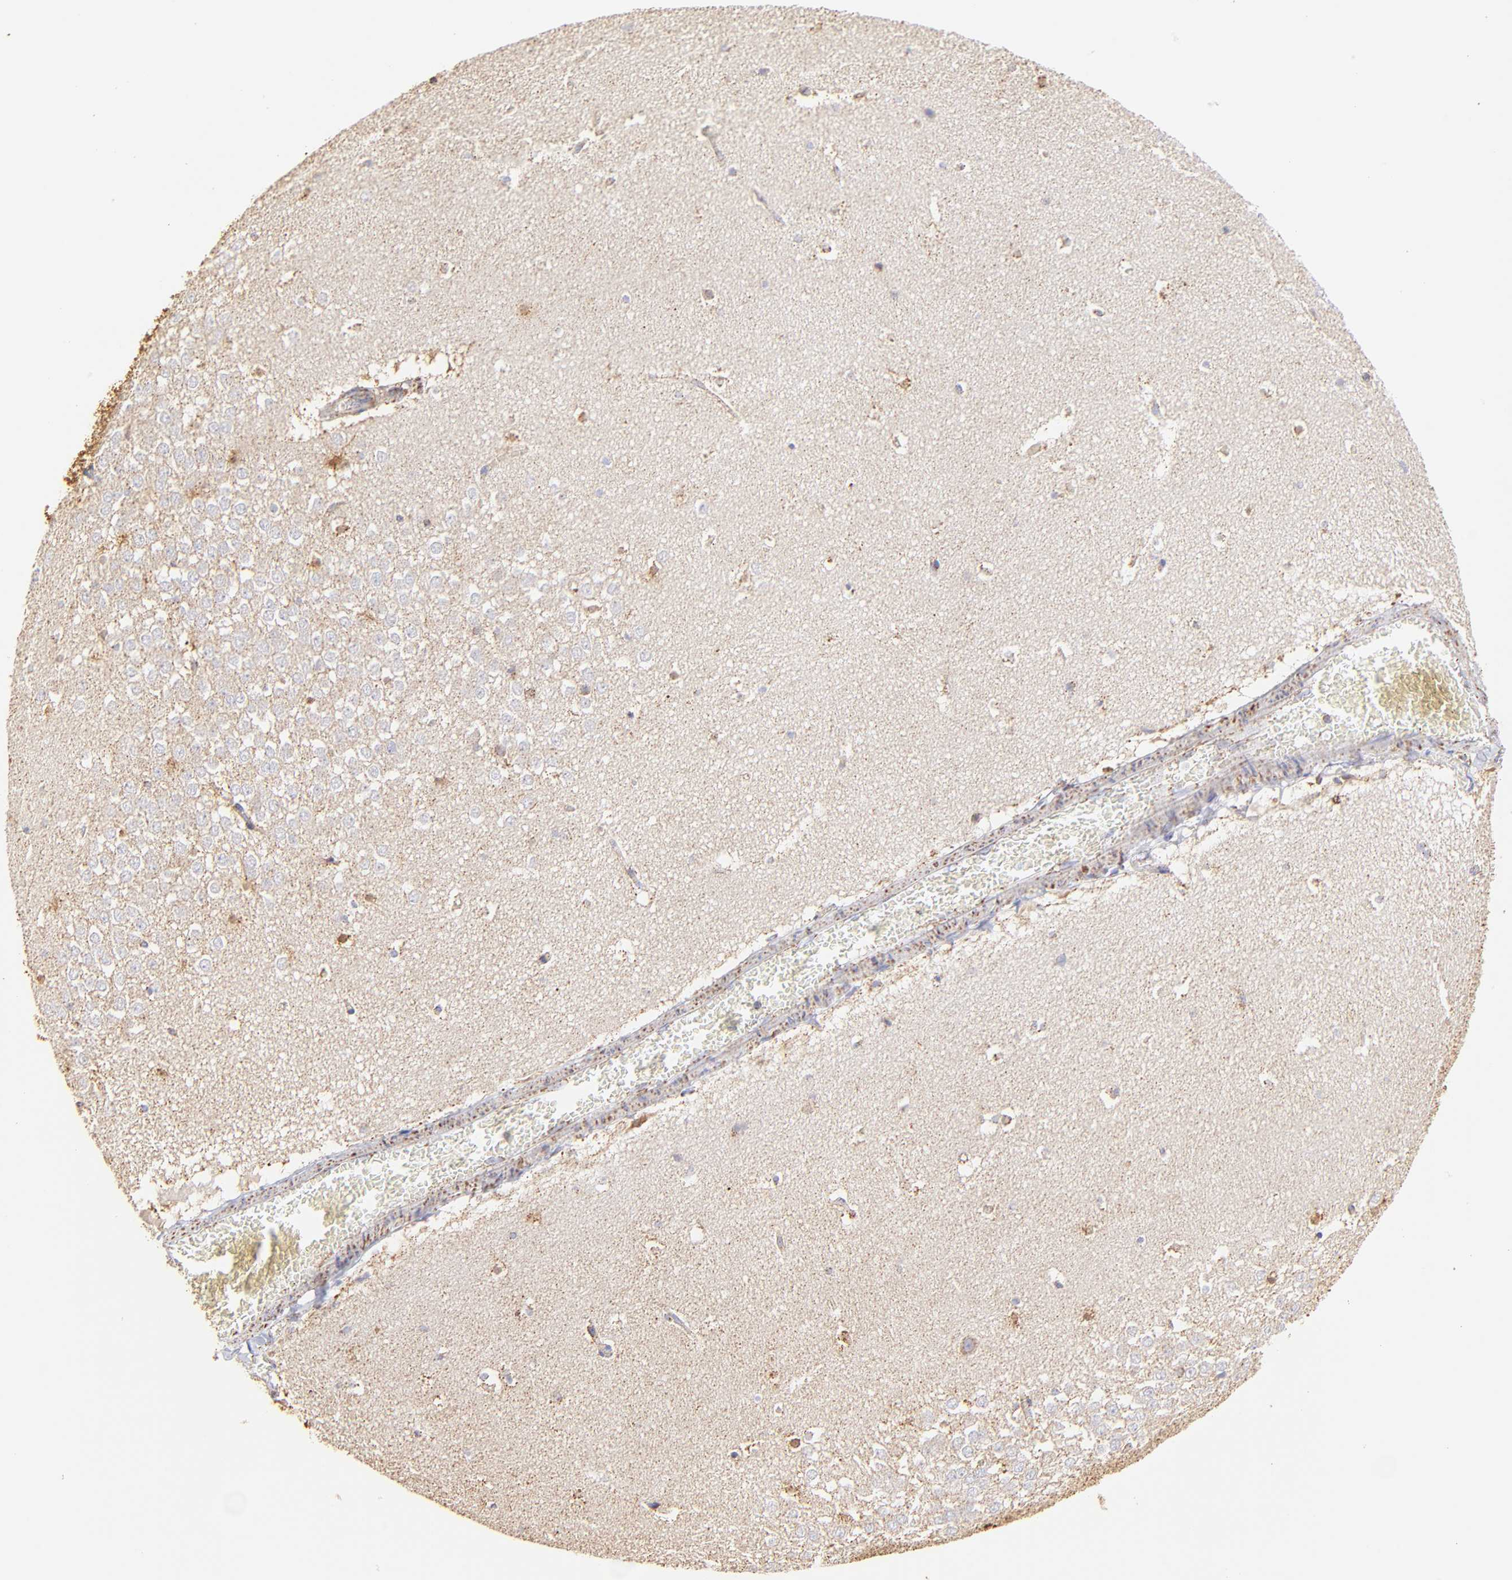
{"staining": {"intensity": "moderate", "quantity": "25%-75%", "location": "cytoplasmic/membranous"}, "tissue": "hippocampus", "cell_type": "Glial cells", "image_type": "normal", "snomed": [{"axis": "morphology", "description": "Normal tissue, NOS"}, {"axis": "topography", "description": "Hippocampus"}], "caption": "Immunohistochemical staining of unremarkable hippocampus displays 25%-75% levels of moderate cytoplasmic/membranous protein staining in about 25%-75% of glial cells. The protein of interest is shown in brown color, while the nuclei are stained blue.", "gene": "ECH1", "patient": {"sex": "male", "age": 45}}